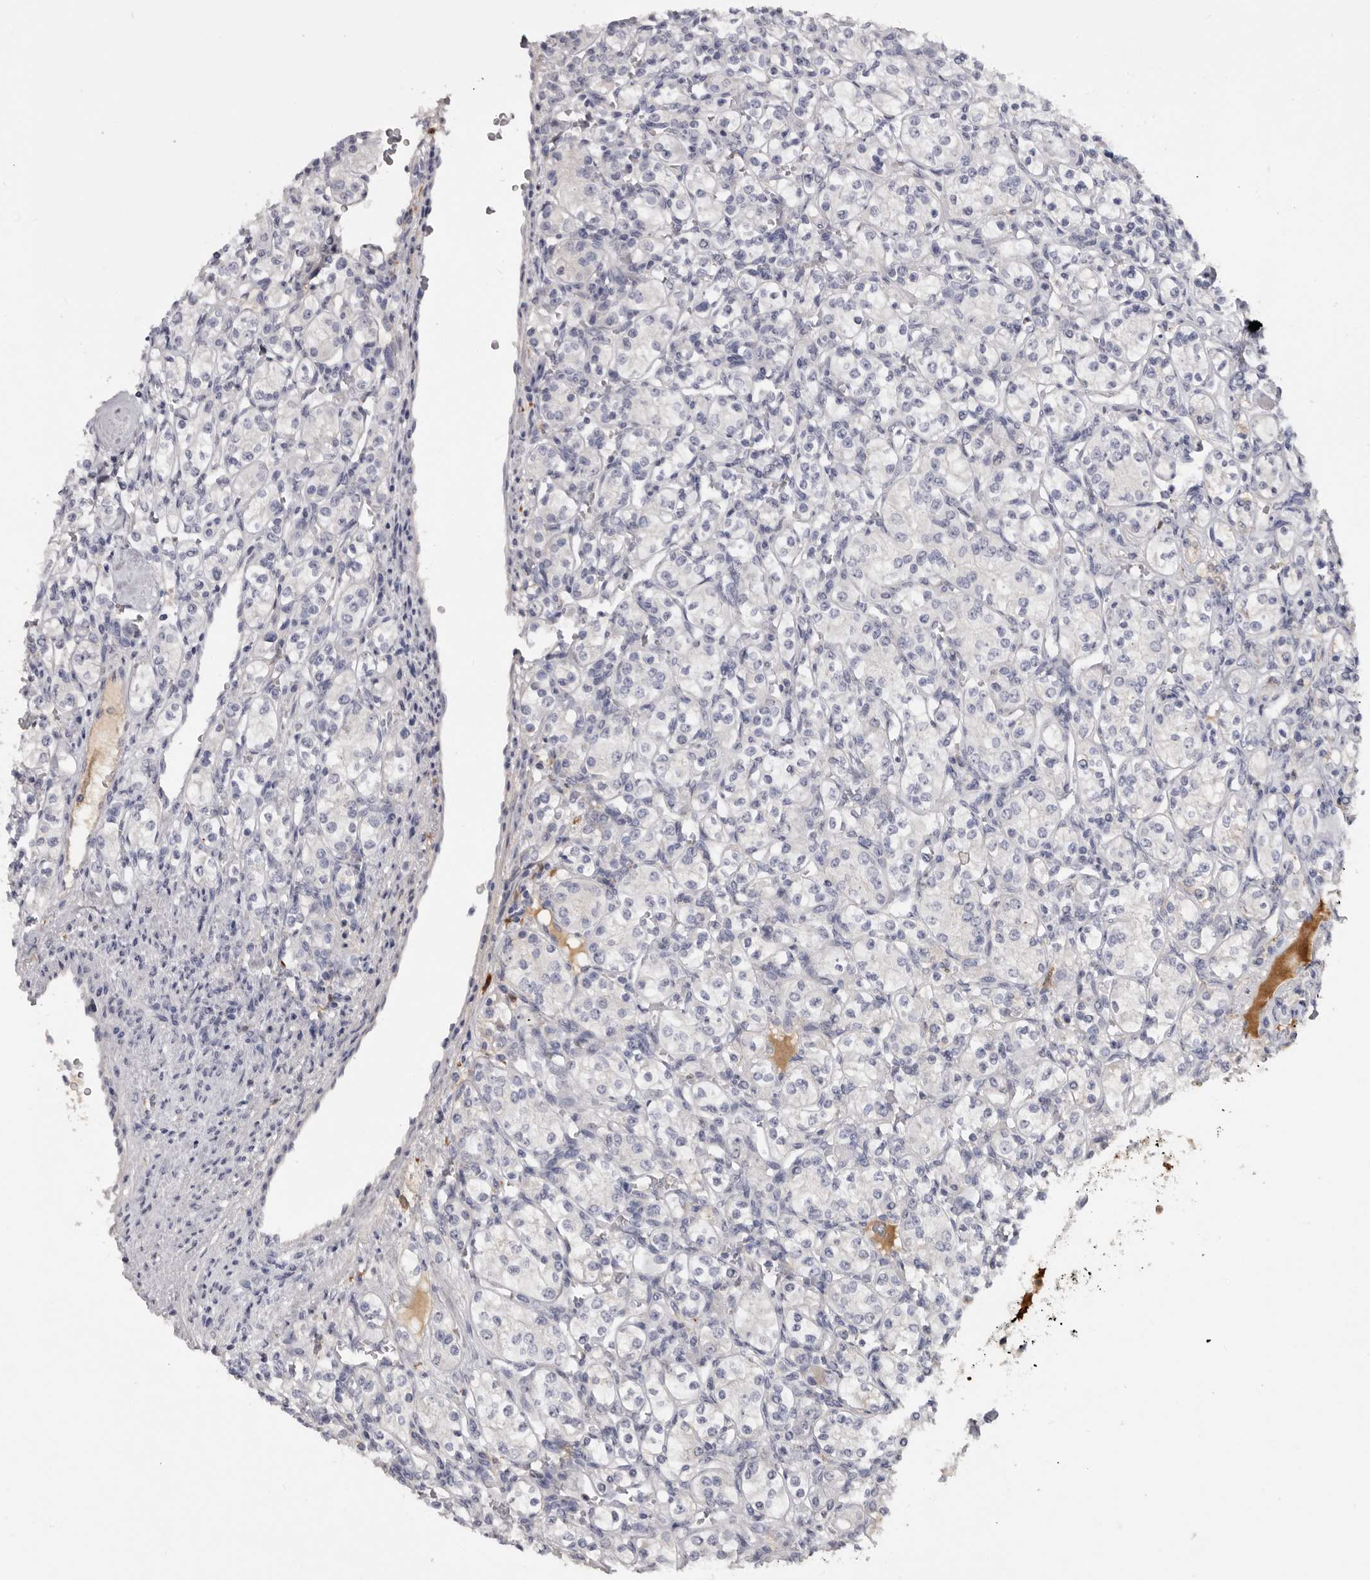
{"staining": {"intensity": "negative", "quantity": "none", "location": "none"}, "tissue": "renal cancer", "cell_type": "Tumor cells", "image_type": "cancer", "snomed": [{"axis": "morphology", "description": "Adenocarcinoma, NOS"}, {"axis": "topography", "description": "Kidney"}], "caption": "An immunohistochemistry (IHC) micrograph of renal adenocarcinoma is shown. There is no staining in tumor cells of renal adenocarcinoma.", "gene": "KLHL38", "patient": {"sex": "male", "age": 77}}